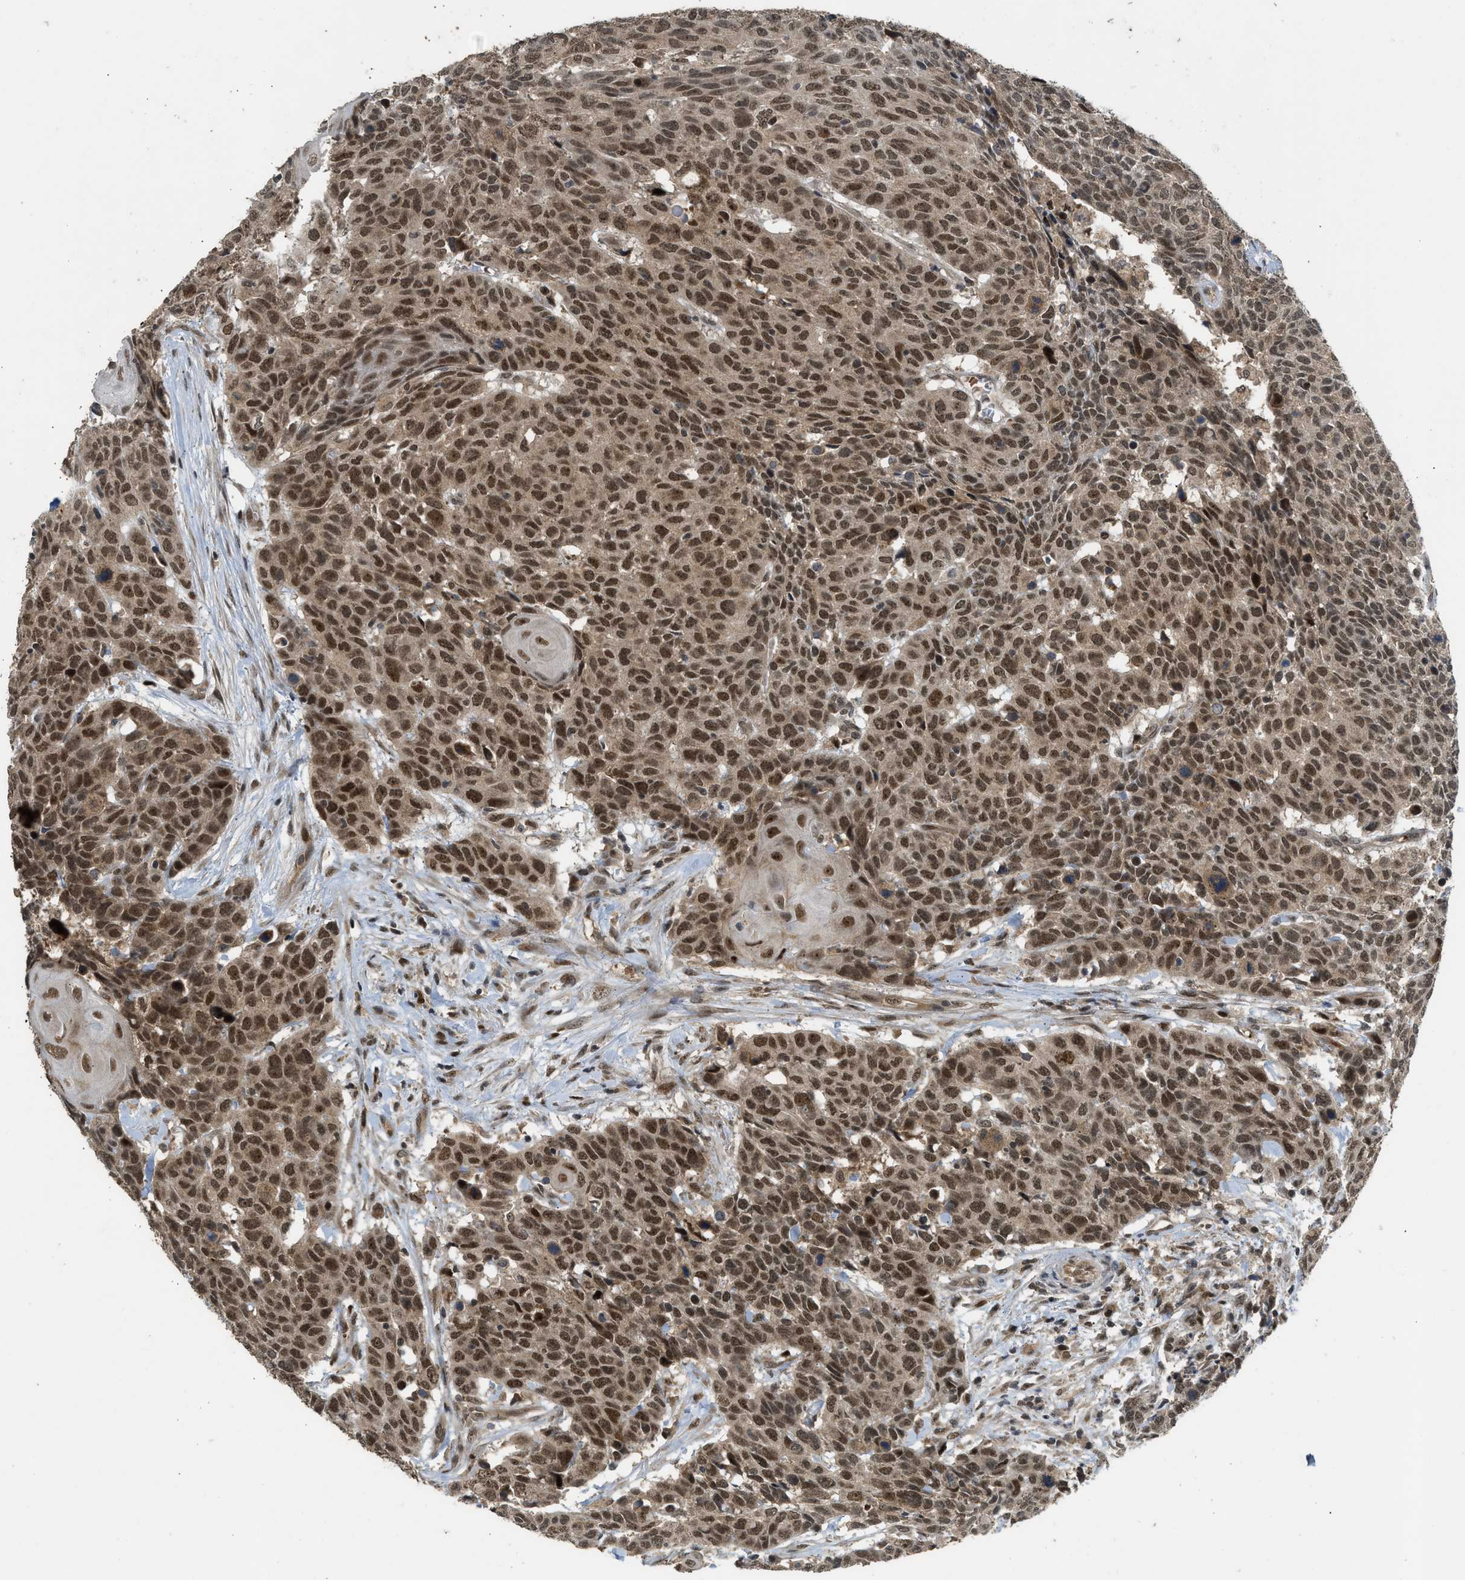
{"staining": {"intensity": "moderate", "quantity": ">75%", "location": "cytoplasmic/membranous,nuclear"}, "tissue": "head and neck cancer", "cell_type": "Tumor cells", "image_type": "cancer", "snomed": [{"axis": "morphology", "description": "Squamous cell carcinoma, NOS"}, {"axis": "topography", "description": "Head-Neck"}], "caption": "The image shows staining of head and neck cancer (squamous cell carcinoma), revealing moderate cytoplasmic/membranous and nuclear protein expression (brown color) within tumor cells.", "gene": "GET1", "patient": {"sex": "male", "age": 66}}